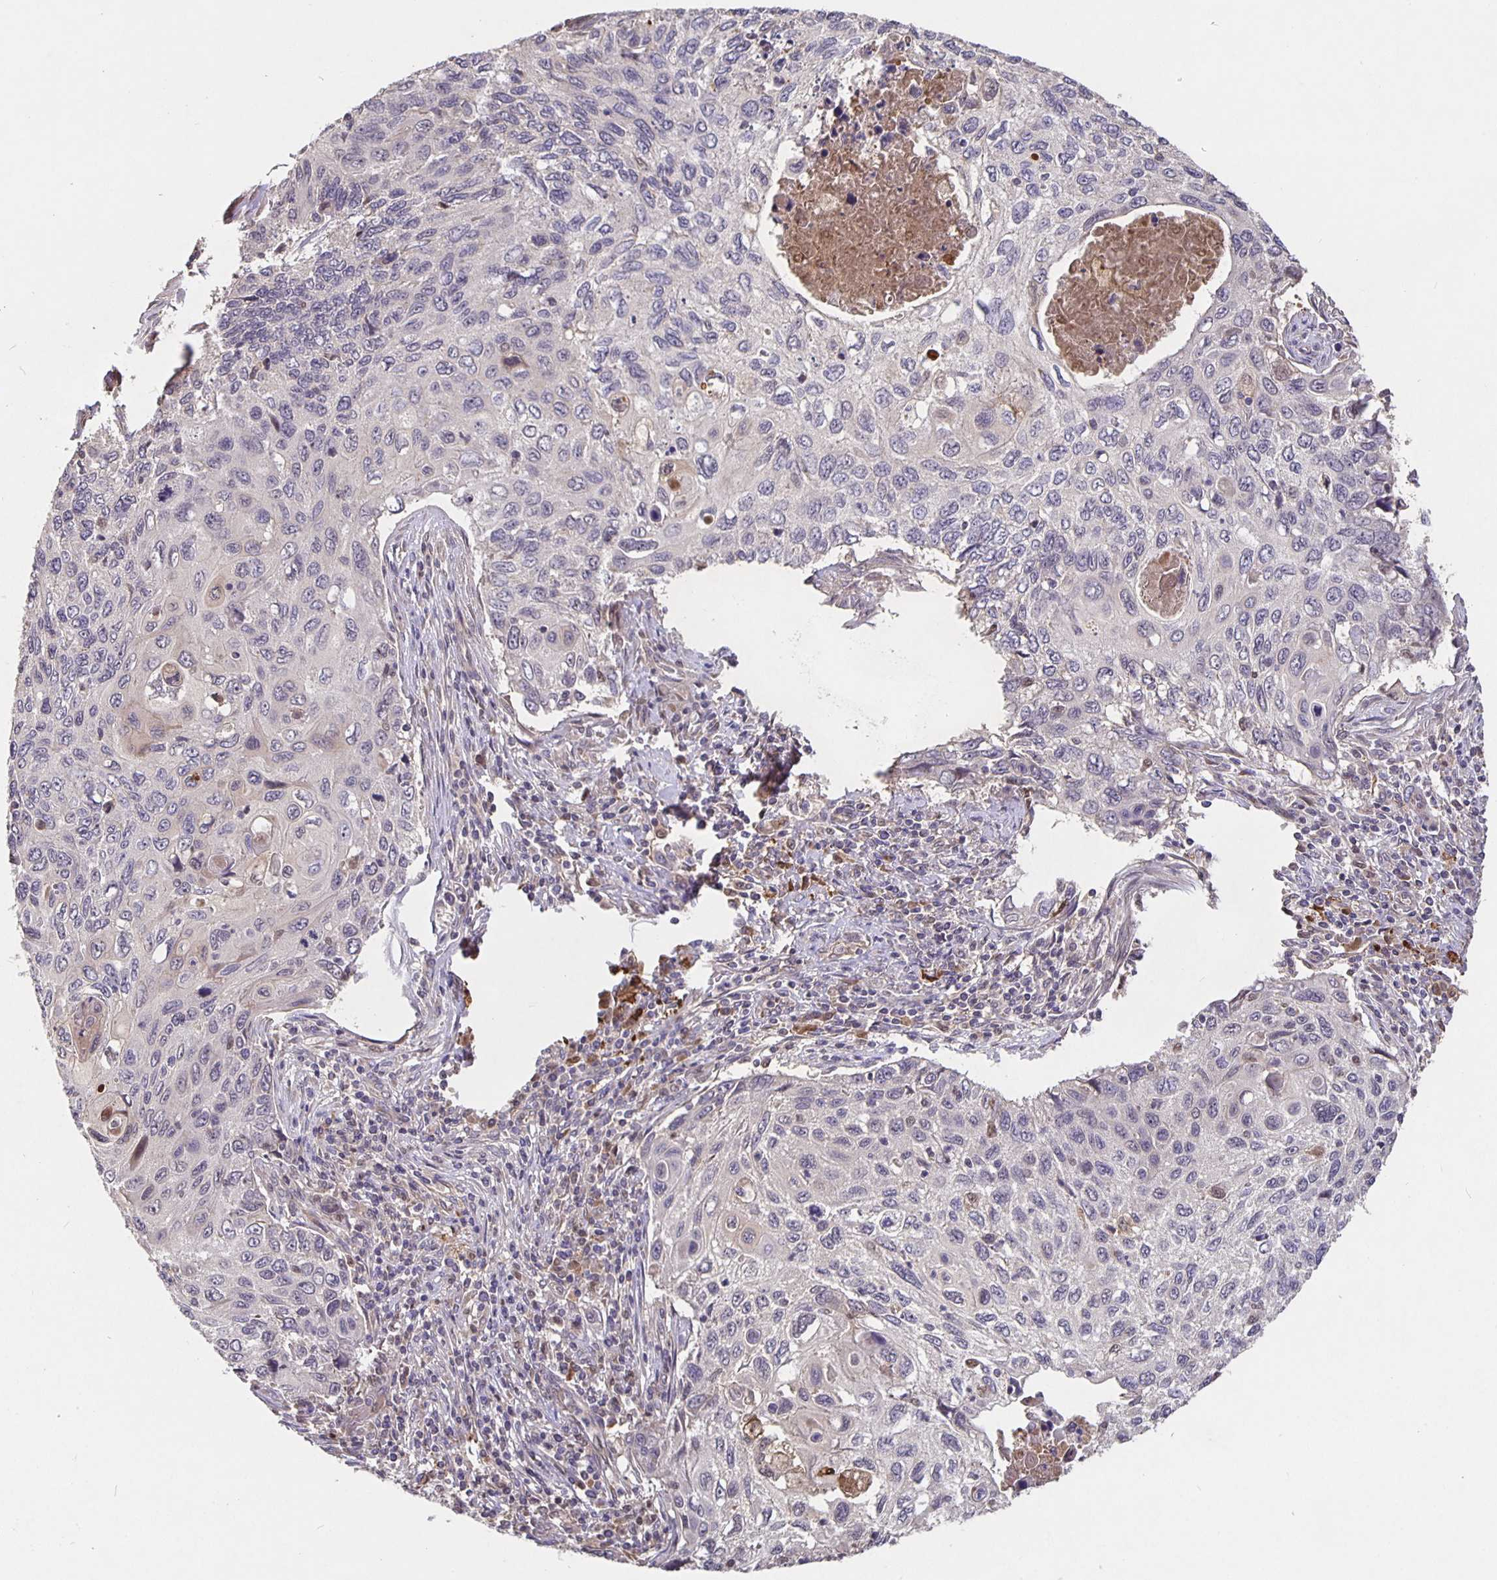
{"staining": {"intensity": "negative", "quantity": "none", "location": "none"}, "tissue": "cervical cancer", "cell_type": "Tumor cells", "image_type": "cancer", "snomed": [{"axis": "morphology", "description": "Squamous cell carcinoma, NOS"}, {"axis": "topography", "description": "Cervix"}], "caption": "Cervical squamous cell carcinoma was stained to show a protein in brown. There is no significant positivity in tumor cells.", "gene": "NOG", "patient": {"sex": "female", "age": 70}}